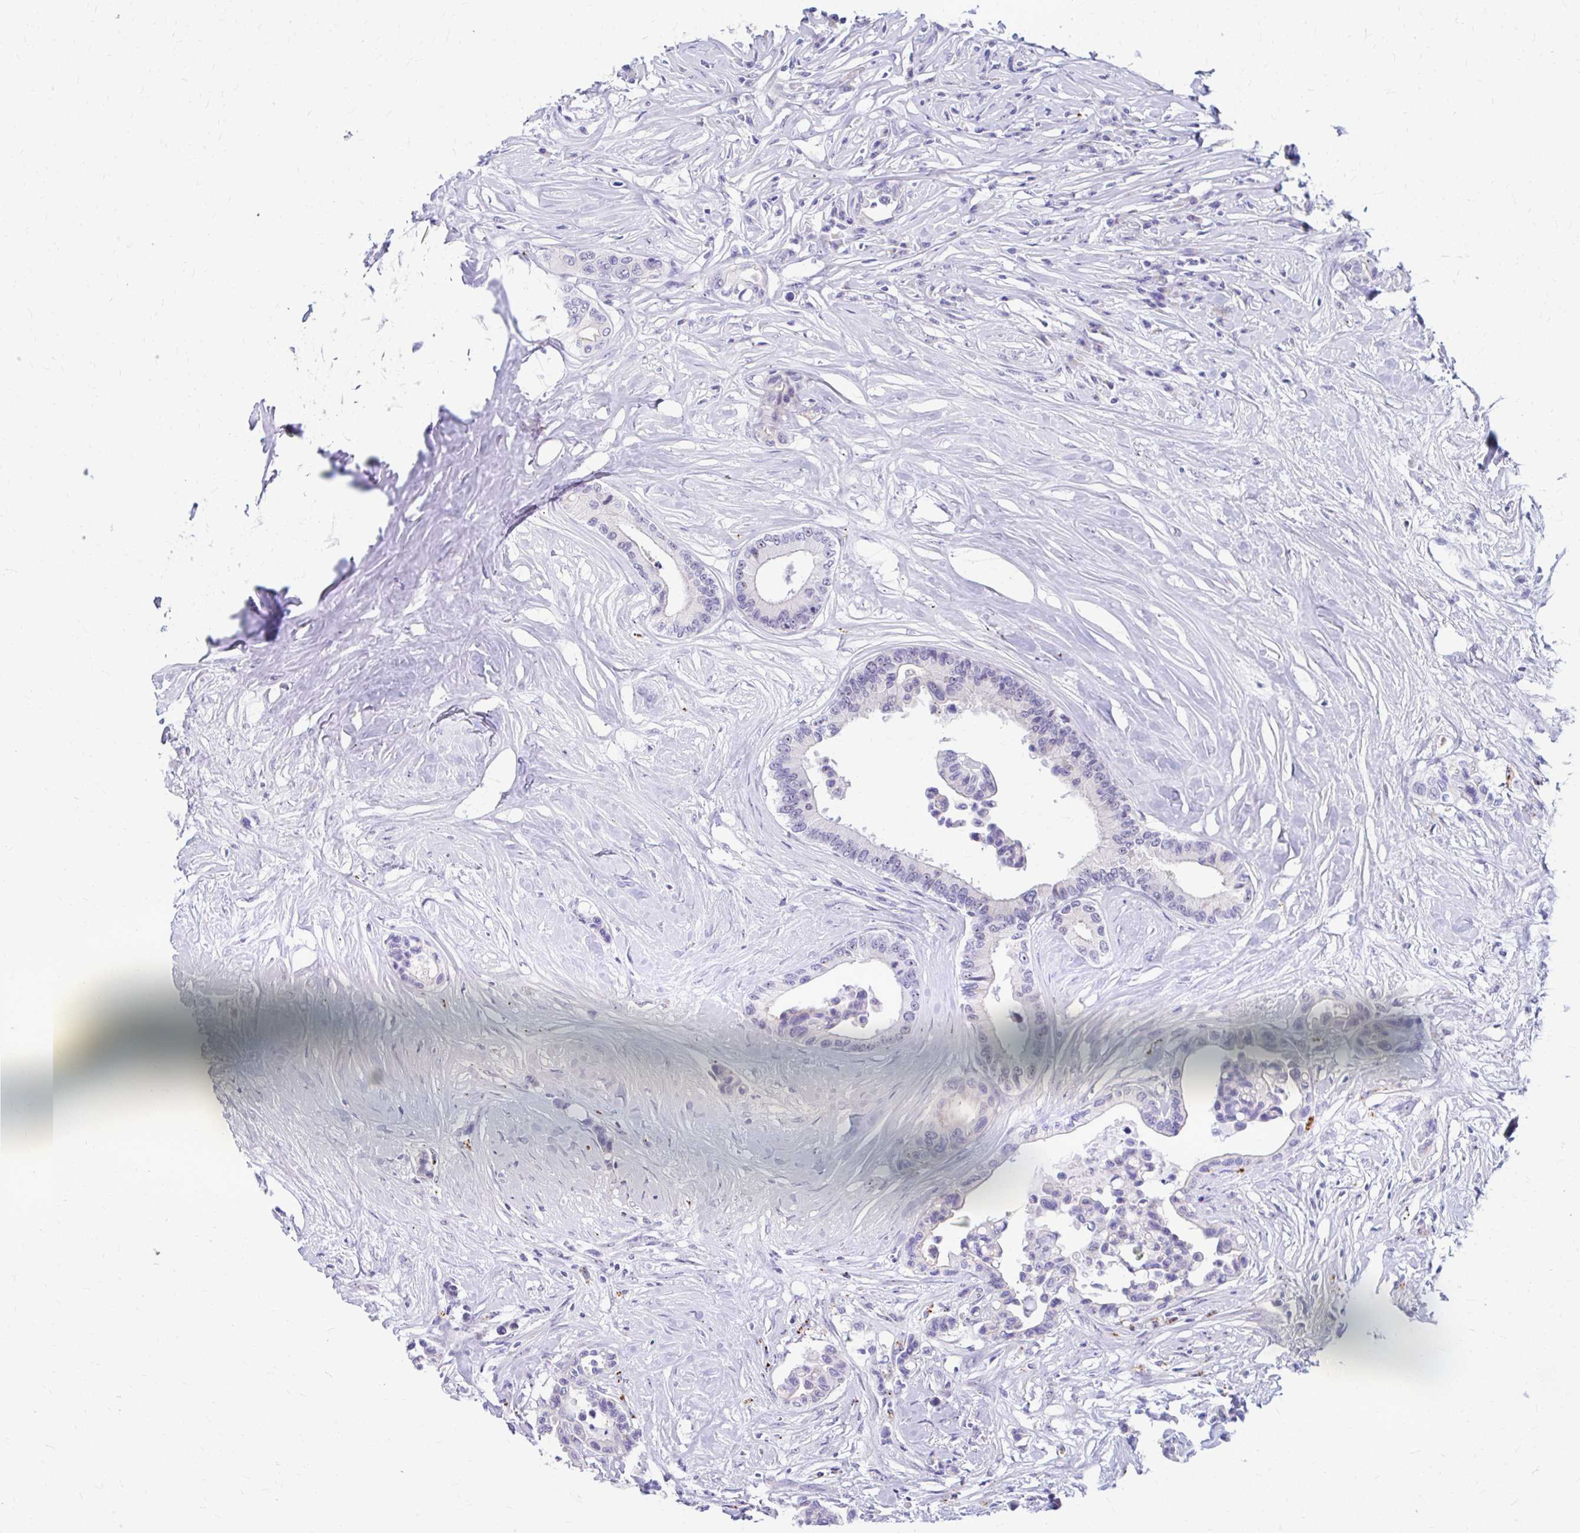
{"staining": {"intensity": "negative", "quantity": "none", "location": "none"}, "tissue": "colorectal cancer", "cell_type": "Tumor cells", "image_type": "cancer", "snomed": [{"axis": "morphology", "description": "Normal tissue, NOS"}, {"axis": "morphology", "description": "Adenocarcinoma, NOS"}, {"axis": "topography", "description": "Colon"}], "caption": "DAB (3,3'-diaminobenzidine) immunohistochemical staining of human colorectal adenocarcinoma reveals no significant expression in tumor cells.", "gene": "FTSJ3", "patient": {"sex": "male", "age": 82}}